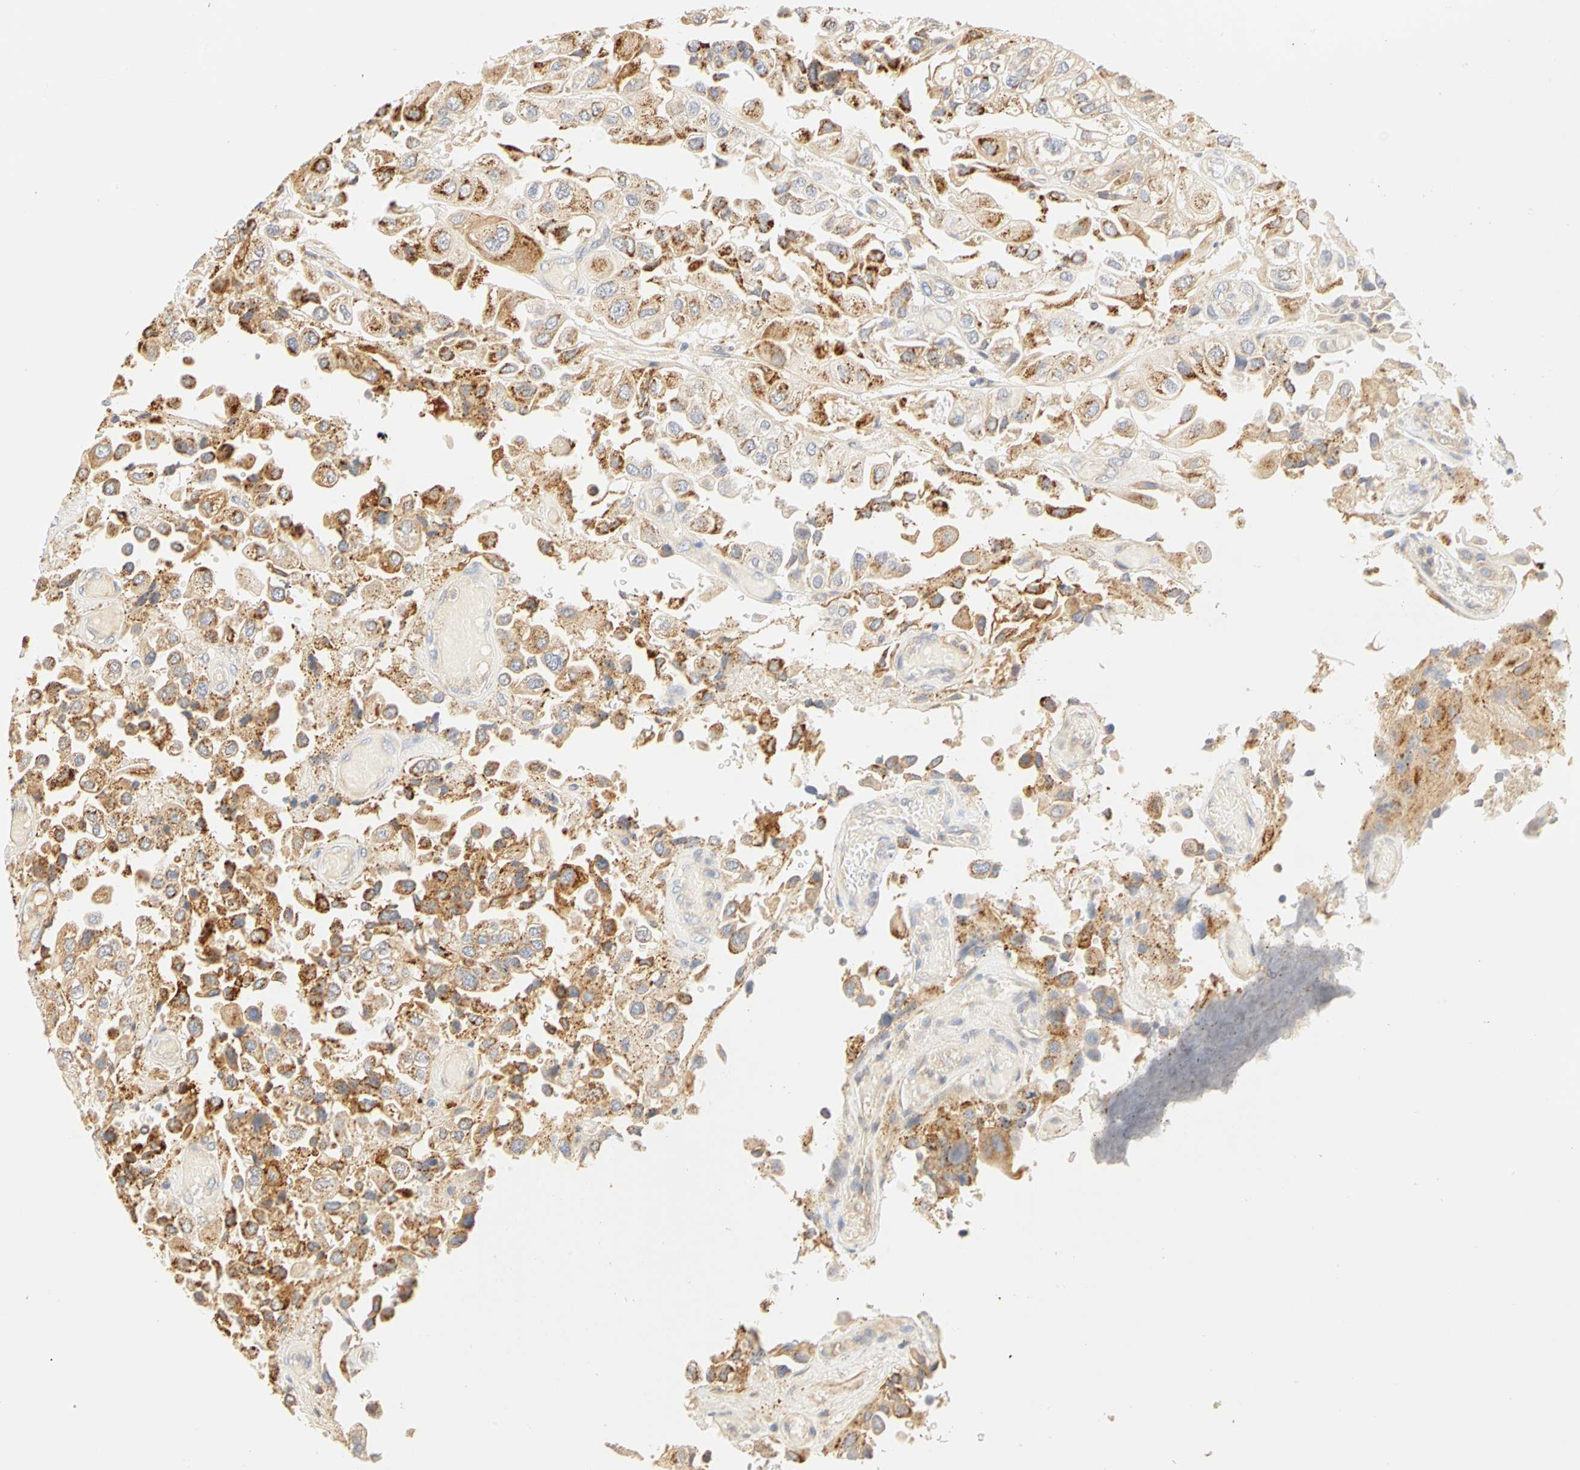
{"staining": {"intensity": "moderate", "quantity": ">75%", "location": "cytoplasmic/membranous"}, "tissue": "urothelial cancer", "cell_type": "Tumor cells", "image_type": "cancer", "snomed": [{"axis": "morphology", "description": "Urothelial carcinoma, High grade"}, {"axis": "topography", "description": "Urinary bladder"}], "caption": "Immunohistochemistry (IHC) (DAB (3,3'-diaminobenzidine)) staining of human urothelial cancer demonstrates moderate cytoplasmic/membranous protein positivity in about >75% of tumor cells.", "gene": "GNRH2", "patient": {"sex": "female", "age": 64}}